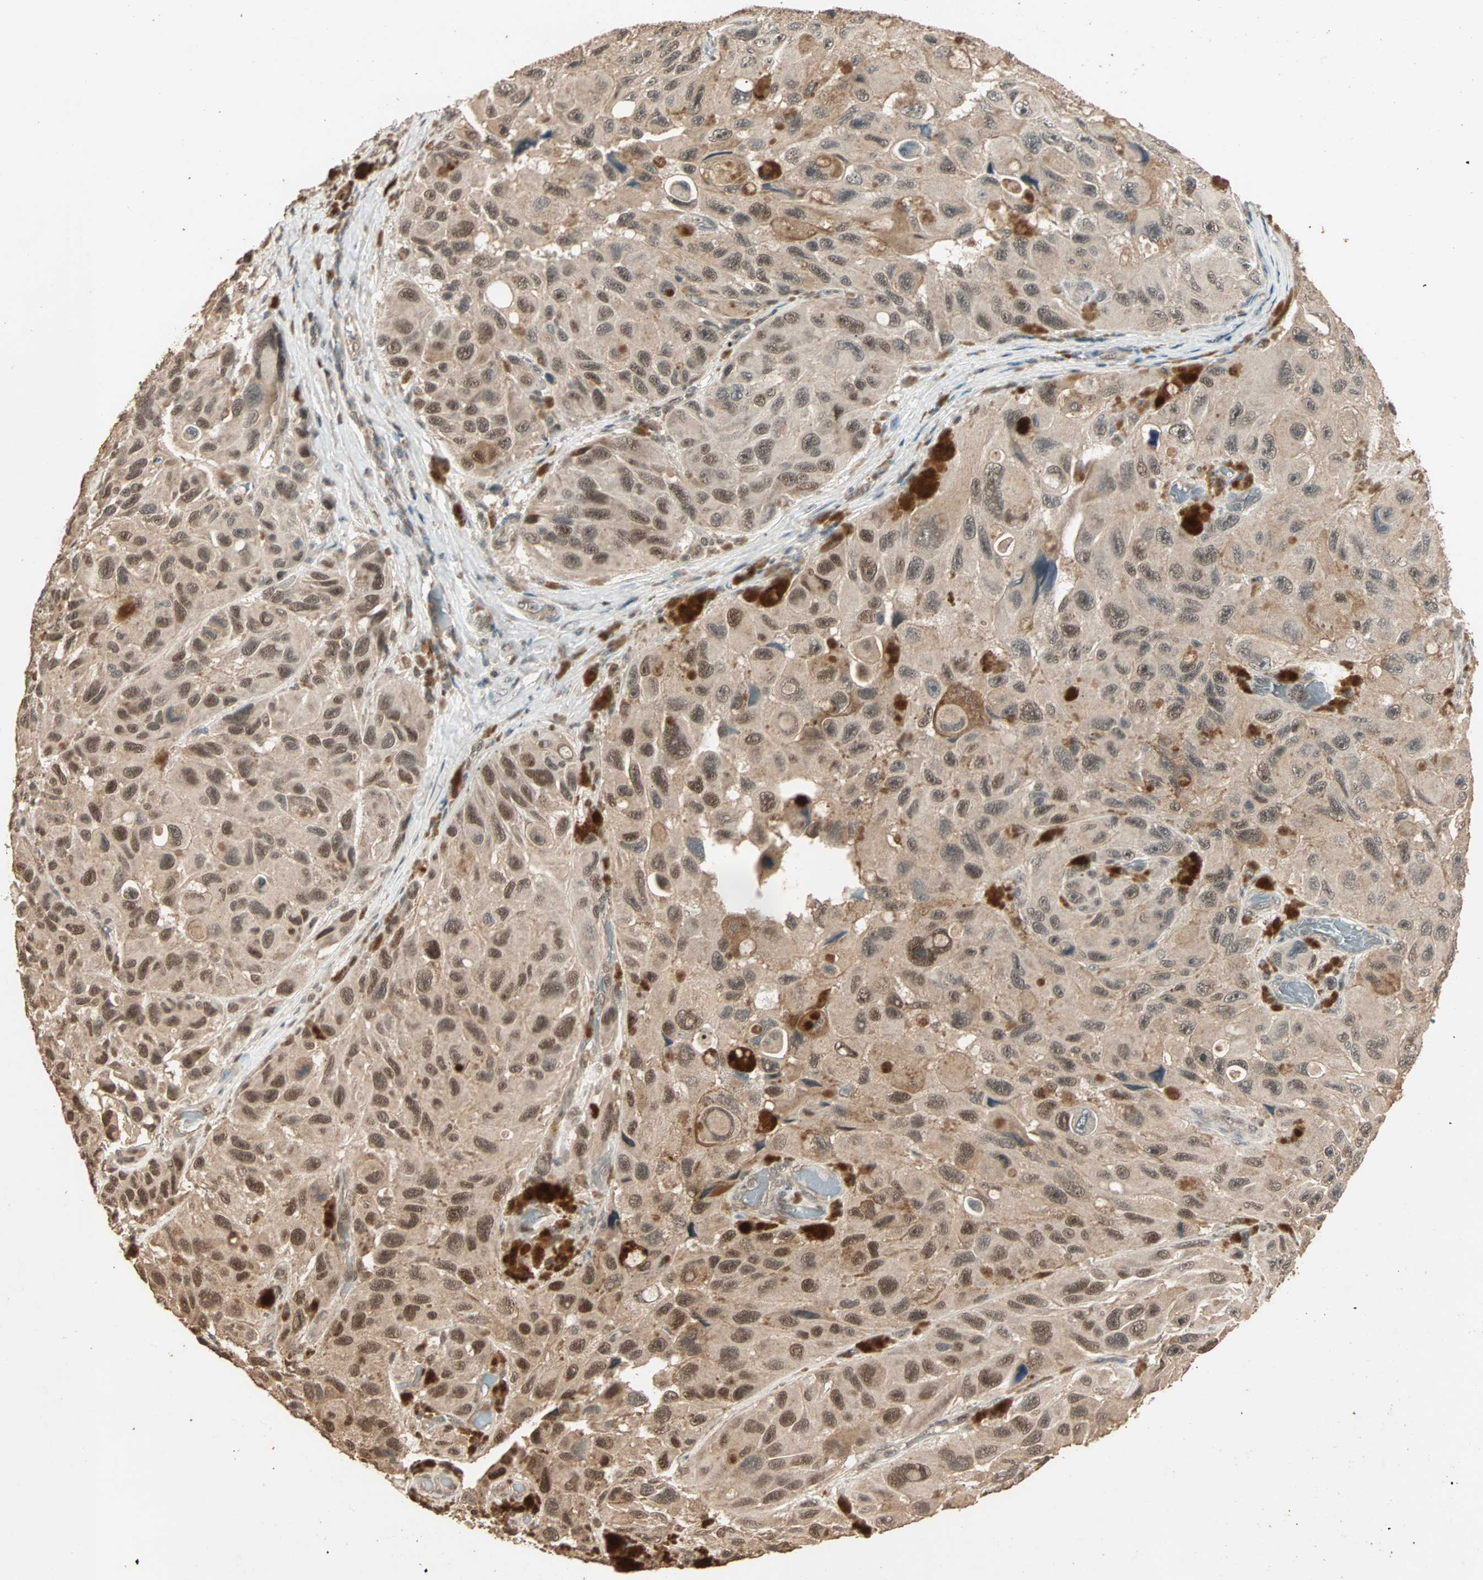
{"staining": {"intensity": "moderate", "quantity": ">75%", "location": "cytoplasmic/membranous,nuclear"}, "tissue": "melanoma", "cell_type": "Tumor cells", "image_type": "cancer", "snomed": [{"axis": "morphology", "description": "Malignant melanoma, NOS"}, {"axis": "topography", "description": "Skin"}], "caption": "Melanoma stained for a protein (brown) exhibits moderate cytoplasmic/membranous and nuclear positive positivity in about >75% of tumor cells.", "gene": "ZBTB33", "patient": {"sex": "female", "age": 73}}